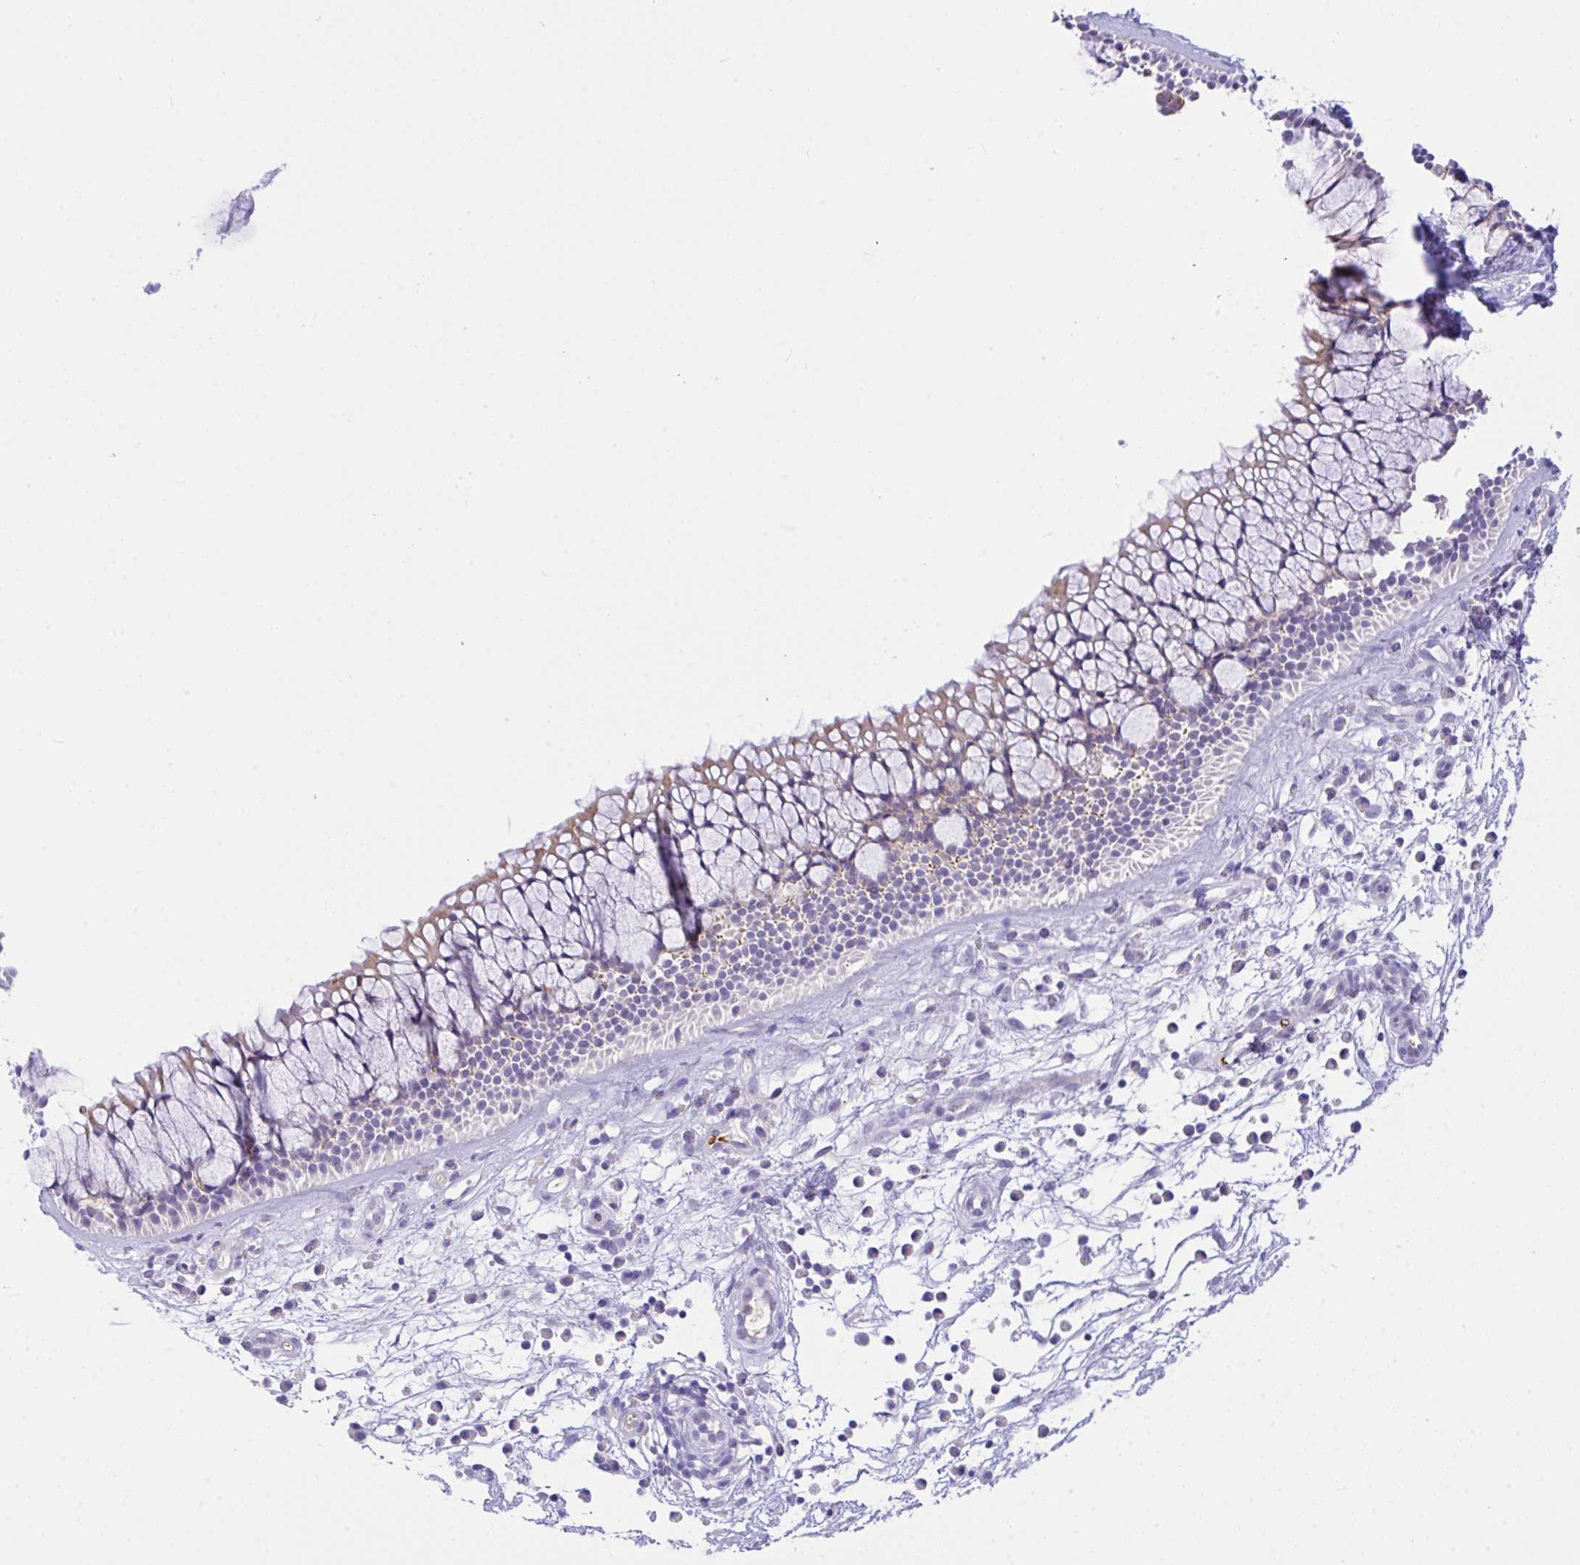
{"staining": {"intensity": "weak", "quantity": "25%-75%", "location": "cytoplasmic/membranous"}, "tissue": "nasopharynx", "cell_type": "Respiratory epithelial cells", "image_type": "normal", "snomed": [{"axis": "morphology", "description": "Normal tissue, NOS"}, {"axis": "topography", "description": "Nasopharynx"}], "caption": "DAB immunohistochemical staining of normal human nasopharynx exhibits weak cytoplasmic/membranous protein expression in approximately 25%-75% of respiratory epithelial cells.", "gene": "ZNF221", "patient": {"sex": "male", "age": 56}}